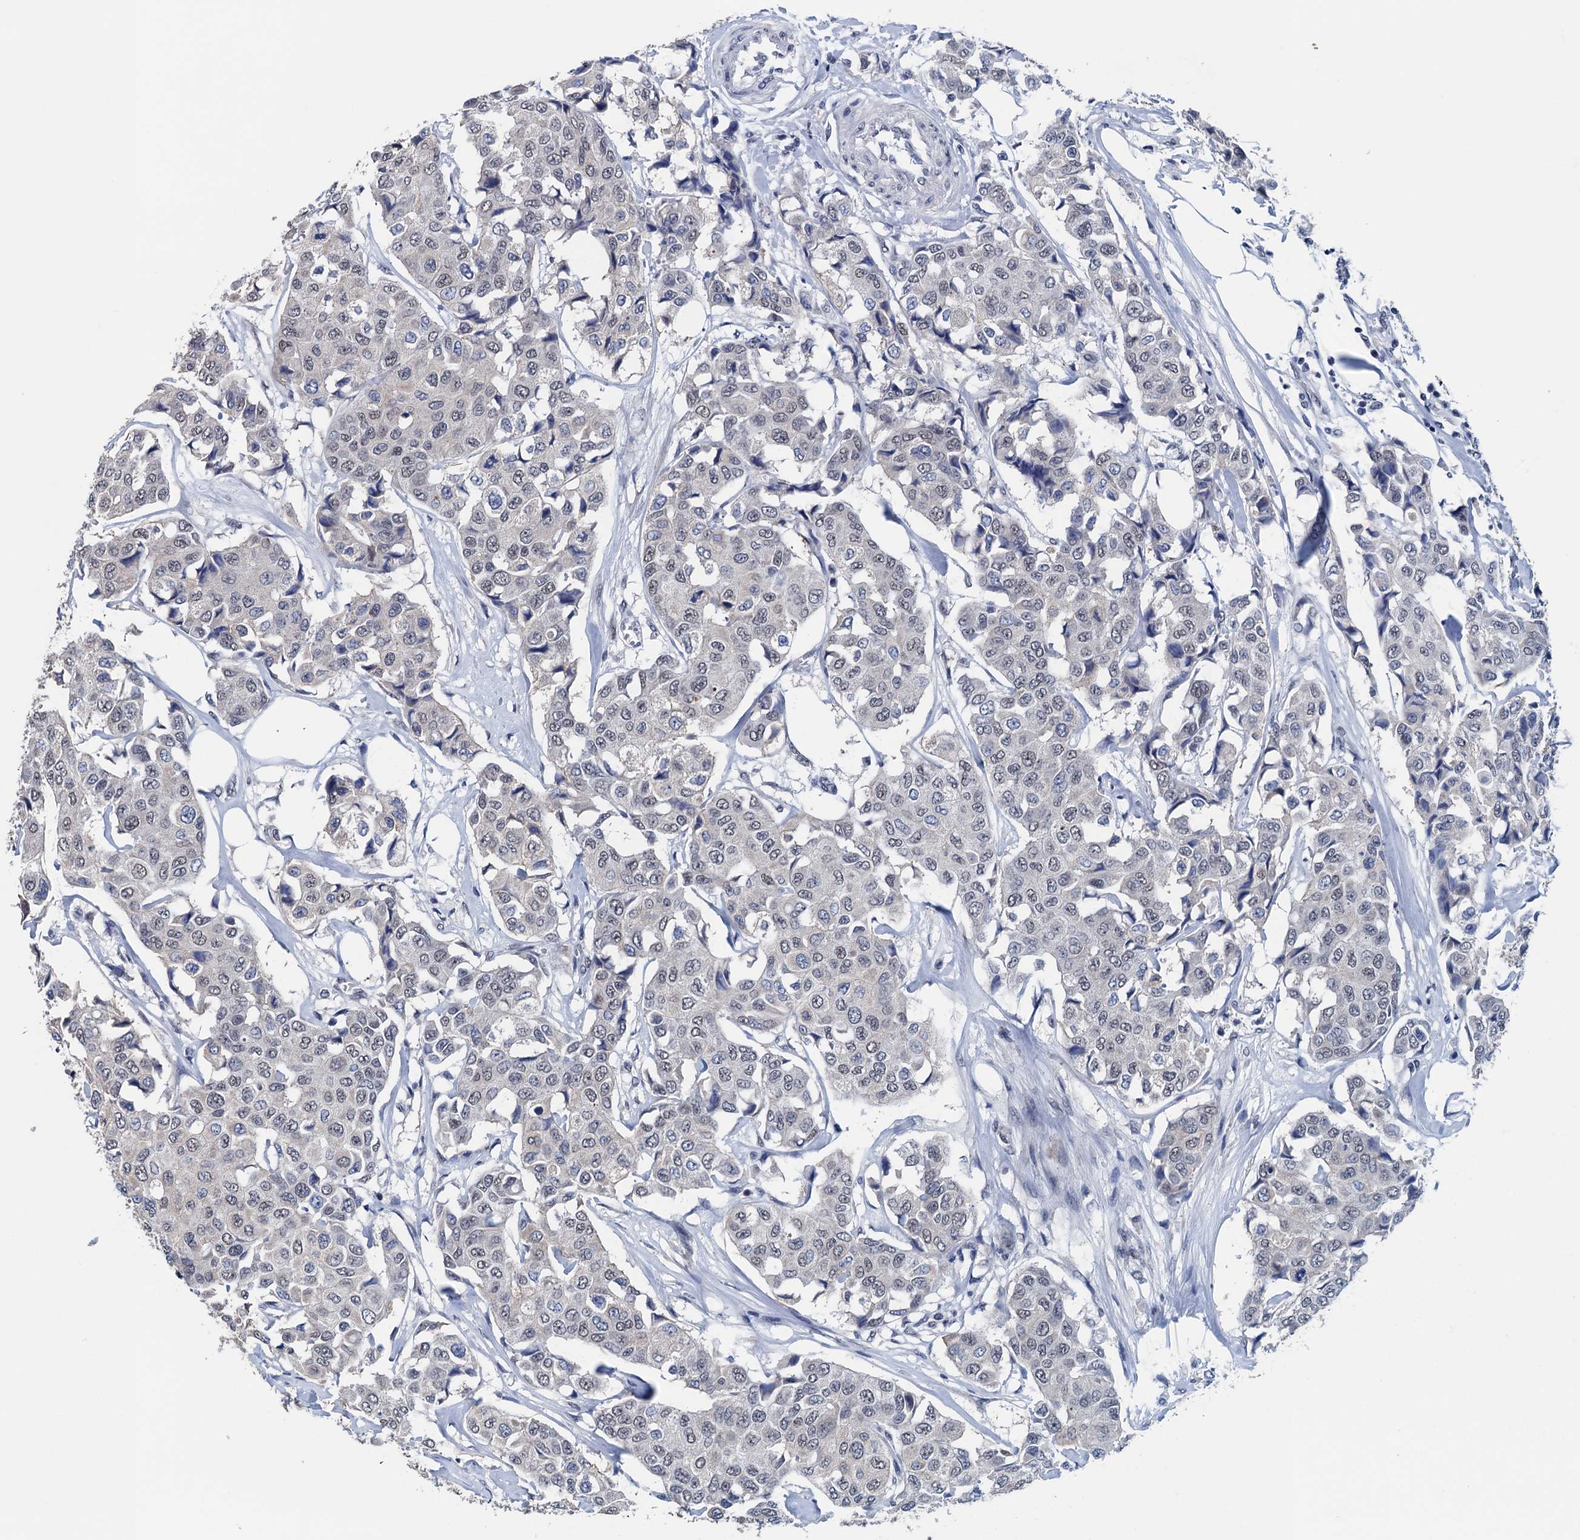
{"staining": {"intensity": "weak", "quantity": "25%-75%", "location": "nuclear"}, "tissue": "breast cancer", "cell_type": "Tumor cells", "image_type": "cancer", "snomed": [{"axis": "morphology", "description": "Duct carcinoma"}, {"axis": "topography", "description": "Breast"}], "caption": "Weak nuclear protein expression is seen in approximately 25%-75% of tumor cells in breast infiltrating ductal carcinoma.", "gene": "FNBP4", "patient": {"sex": "female", "age": 80}}